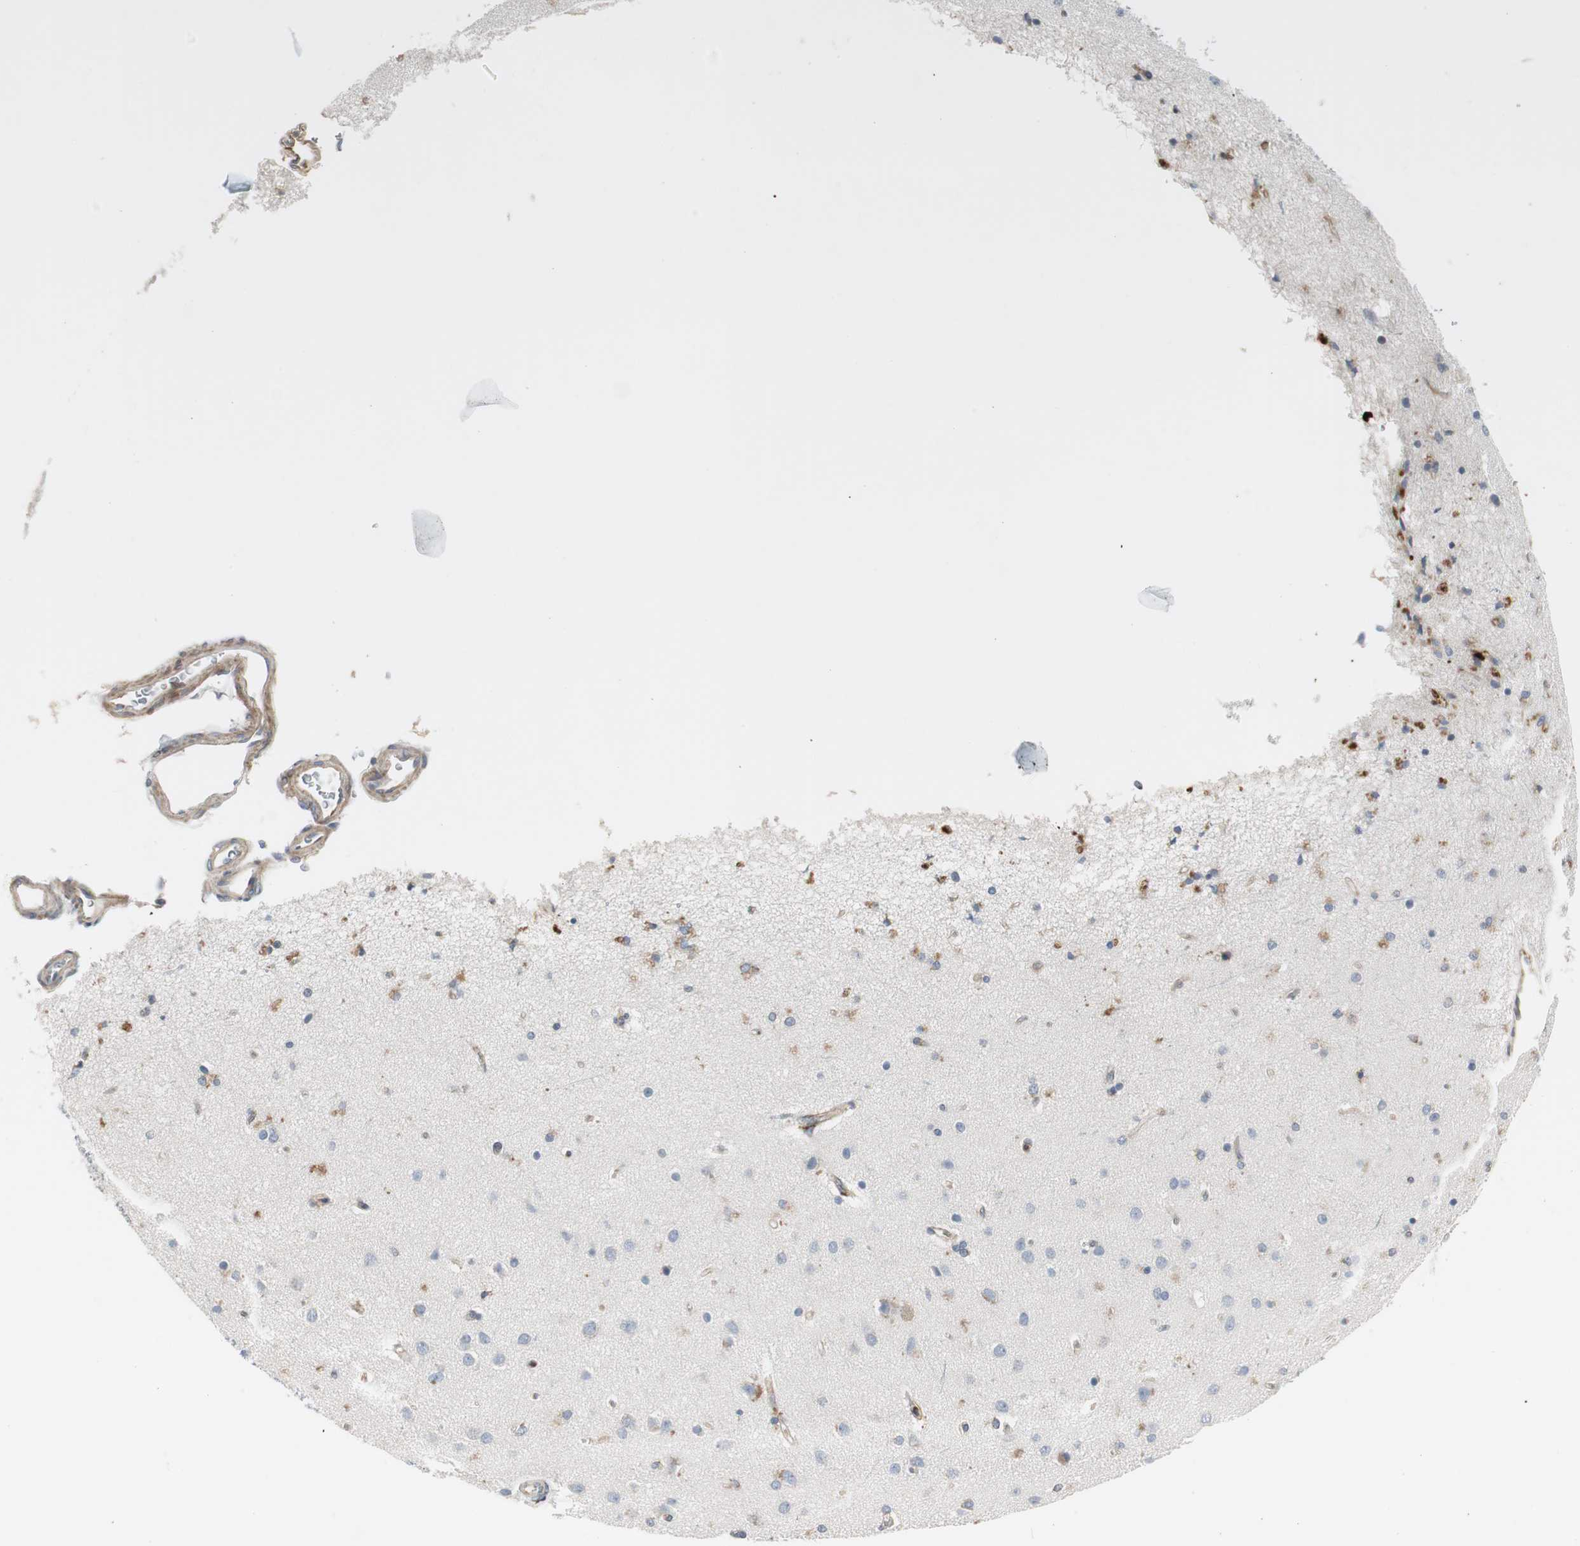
{"staining": {"intensity": "weak", "quantity": ">75%", "location": "cytoplasmic/membranous"}, "tissue": "cerebral cortex", "cell_type": "Endothelial cells", "image_type": "normal", "snomed": [{"axis": "morphology", "description": "Normal tissue, NOS"}, {"axis": "topography", "description": "Cerebral cortex"}], "caption": "DAB (3,3'-diaminobenzidine) immunohistochemical staining of normal cerebral cortex shows weak cytoplasmic/membranous protein staining in approximately >75% of endothelial cells.", "gene": "H6PD", "patient": {"sex": "female", "age": 54}}